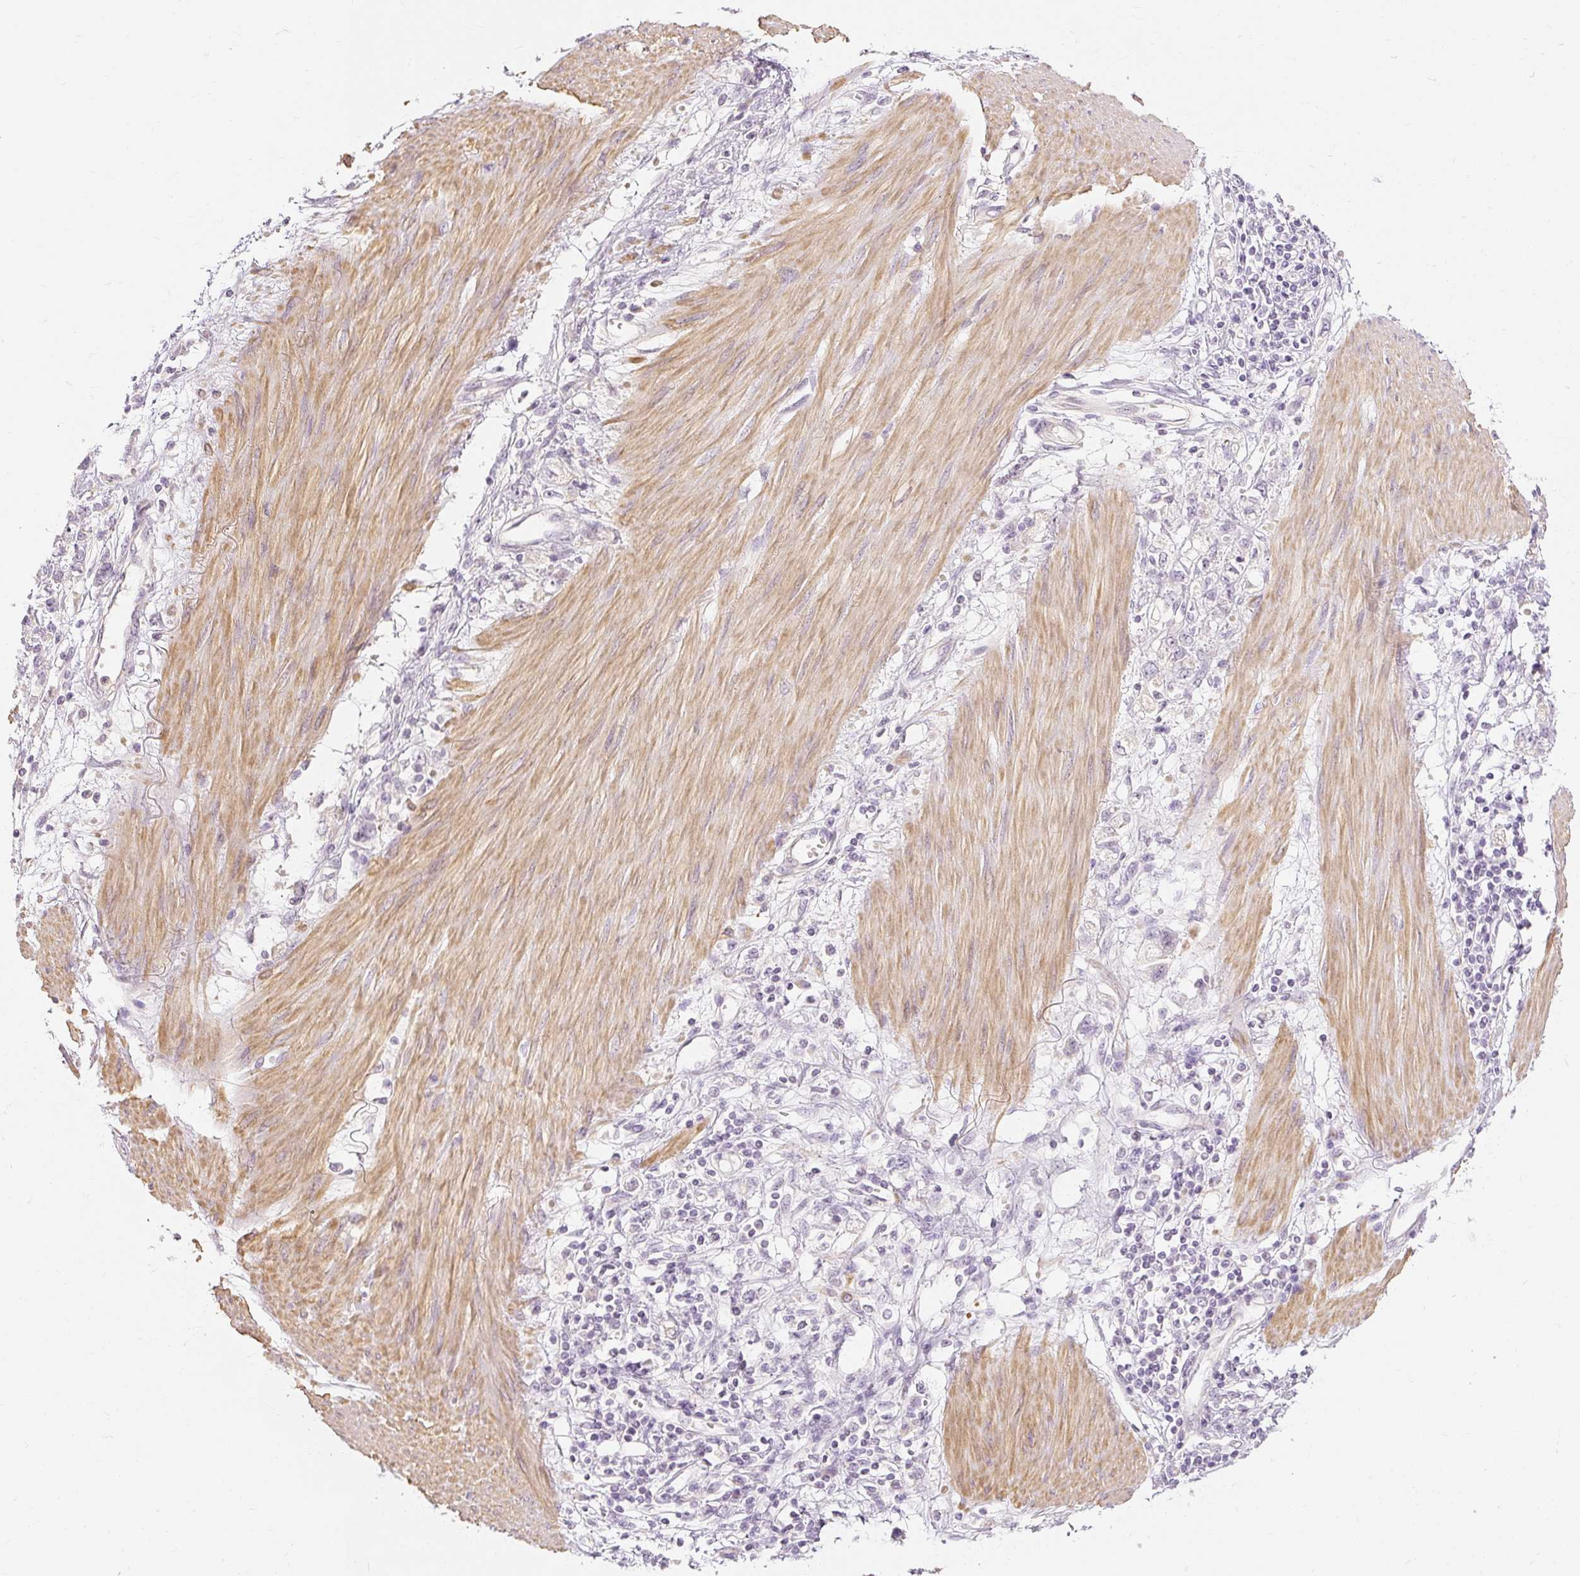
{"staining": {"intensity": "negative", "quantity": "none", "location": "none"}, "tissue": "stomach cancer", "cell_type": "Tumor cells", "image_type": "cancer", "snomed": [{"axis": "morphology", "description": "Adenocarcinoma, NOS"}, {"axis": "topography", "description": "Stomach"}], "caption": "High magnification brightfield microscopy of stomach cancer (adenocarcinoma) stained with DAB (3,3'-diaminobenzidine) (brown) and counterstained with hematoxylin (blue): tumor cells show no significant expression.", "gene": "CAPN3", "patient": {"sex": "female", "age": 76}}